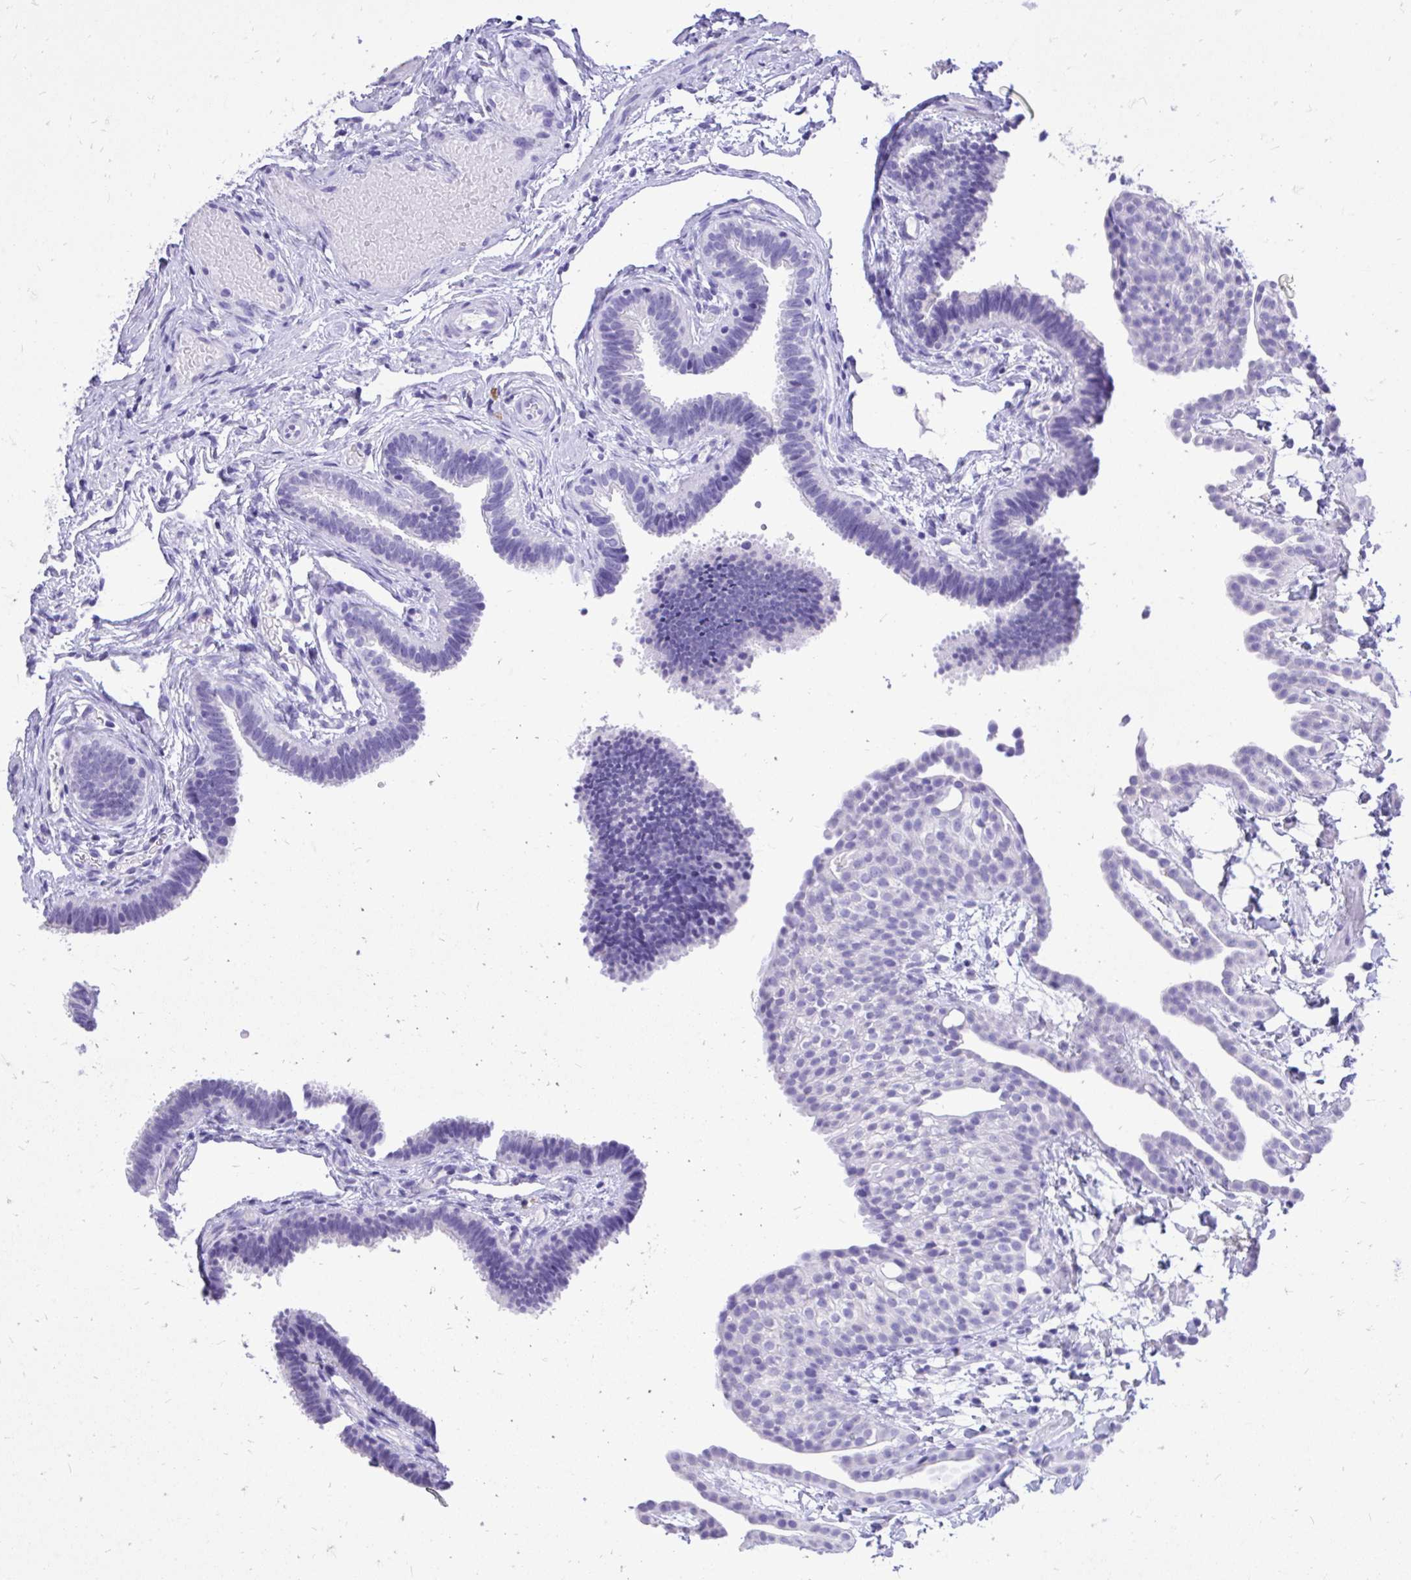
{"staining": {"intensity": "negative", "quantity": "none", "location": "none"}, "tissue": "fallopian tube", "cell_type": "Glandular cells", "image_type": "normal", "snomed": [{"axis": "morphology", "description": "Normal tissue, NOS"}, {"axis": "topography", "description": "Fallopian tube"}], "caption": "Immunohistochemistry (IHC) micrograph of unremarkable fallopian tube stained for a protein (brown), which reveals no staining in glandular cells. (DAB (3,3'-diaminobenzidine) immunohistochemistry, high magnification).", "gene": "MON1A", "patient": {"sex": "female", "age": 37}}